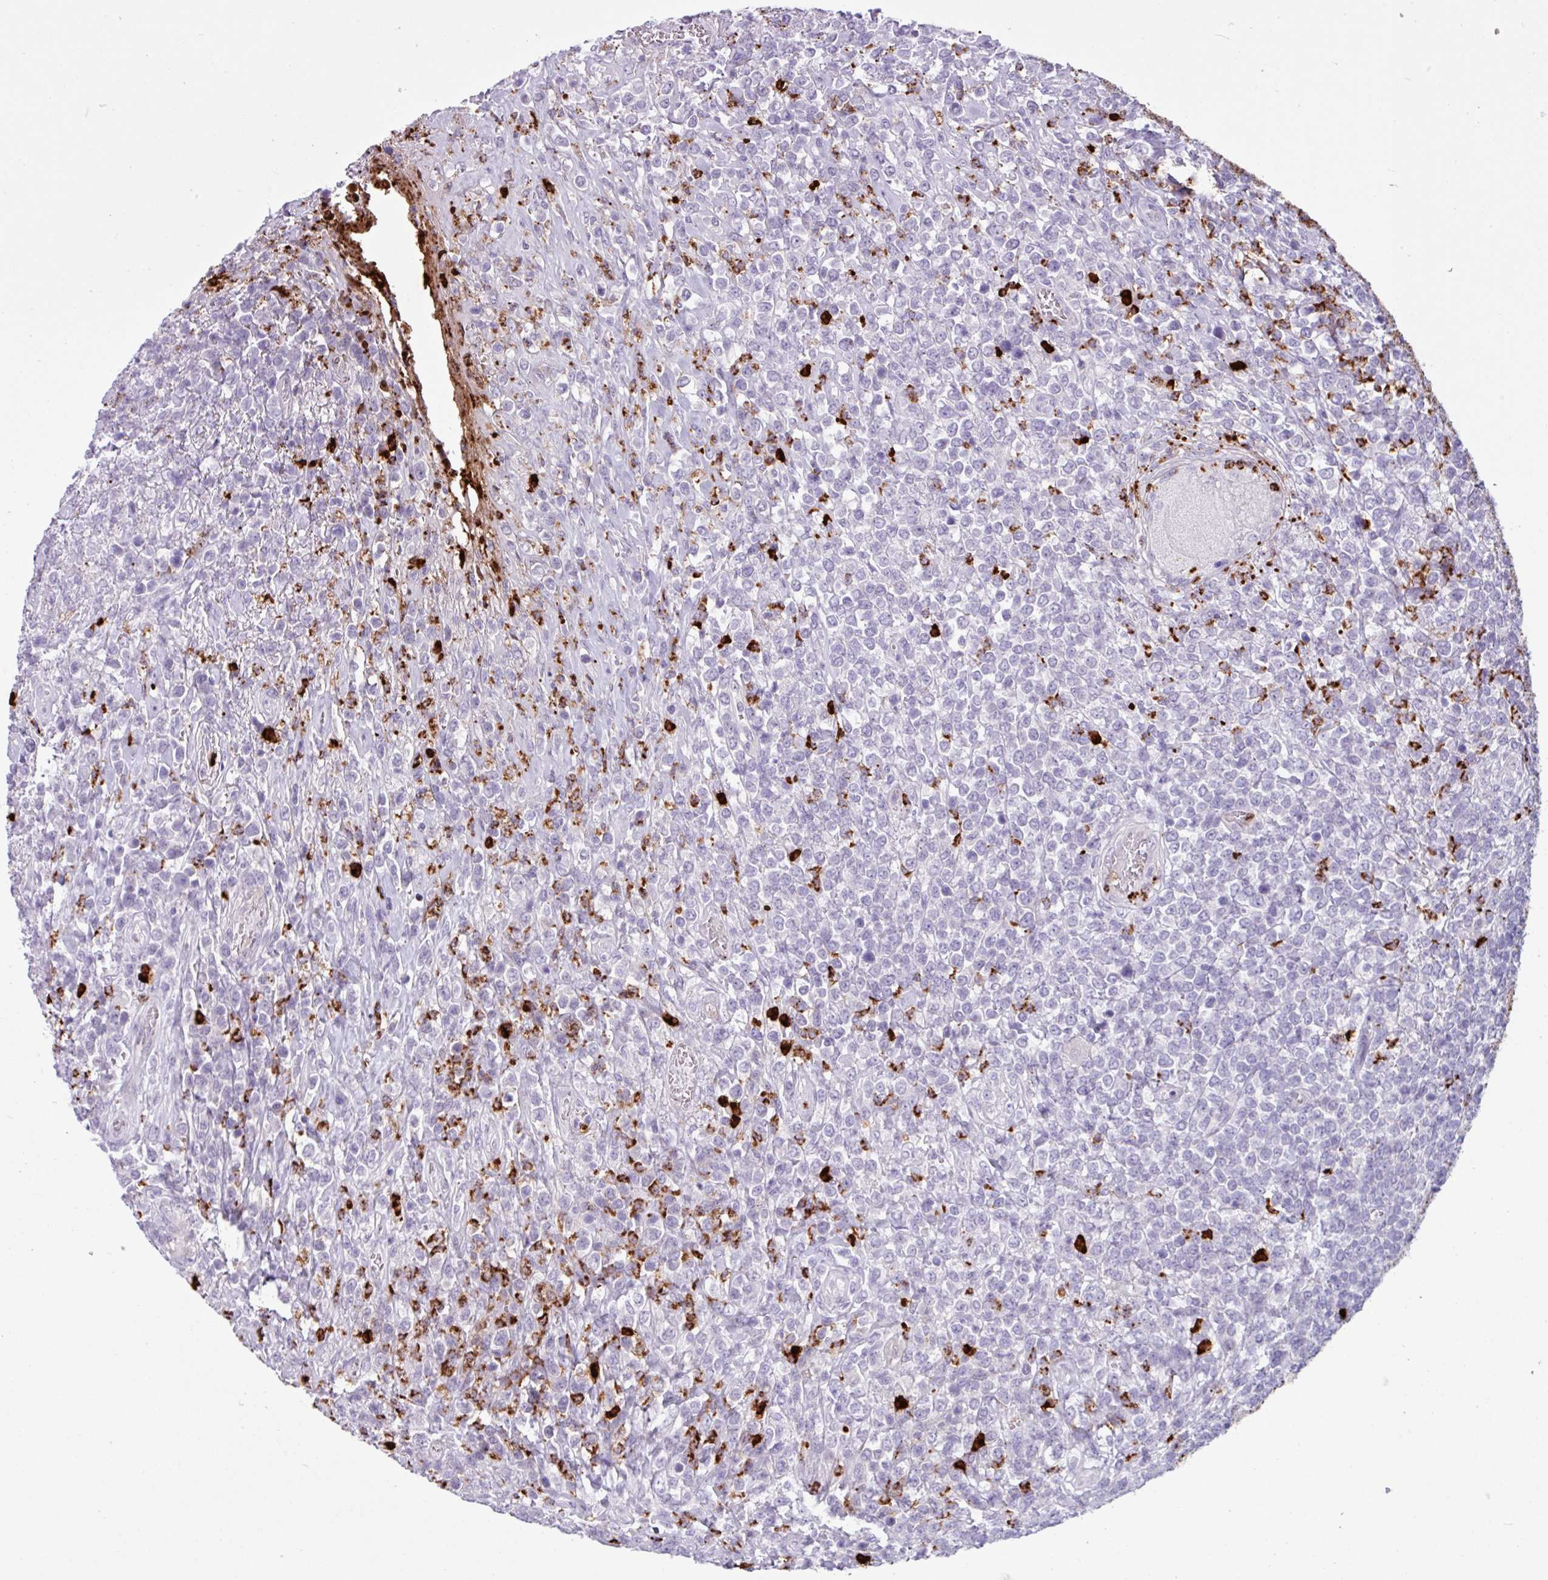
{"staining": {"intensity": "negative", "quantity": "none", "location": "none"}, "tissue": "lymphoma", "cell_type": "Tumor cells", "image_type": "cancer", "snomed": [{"axis": "morphology", "description": "Malignant lymphoma, non-Hodgkin's type, High grade"}, {"axis": "topography", "description": "Soft tissue"}], "caption": "This is a histopathology image of immunohistochemistry (IHC) staining of high-grade malignant lymphoma, non-Hodgkin's type, which shows no expression in tumor cells.", "gene": "TMEM178A", "patient": {"sex": "female", "age": 56}}